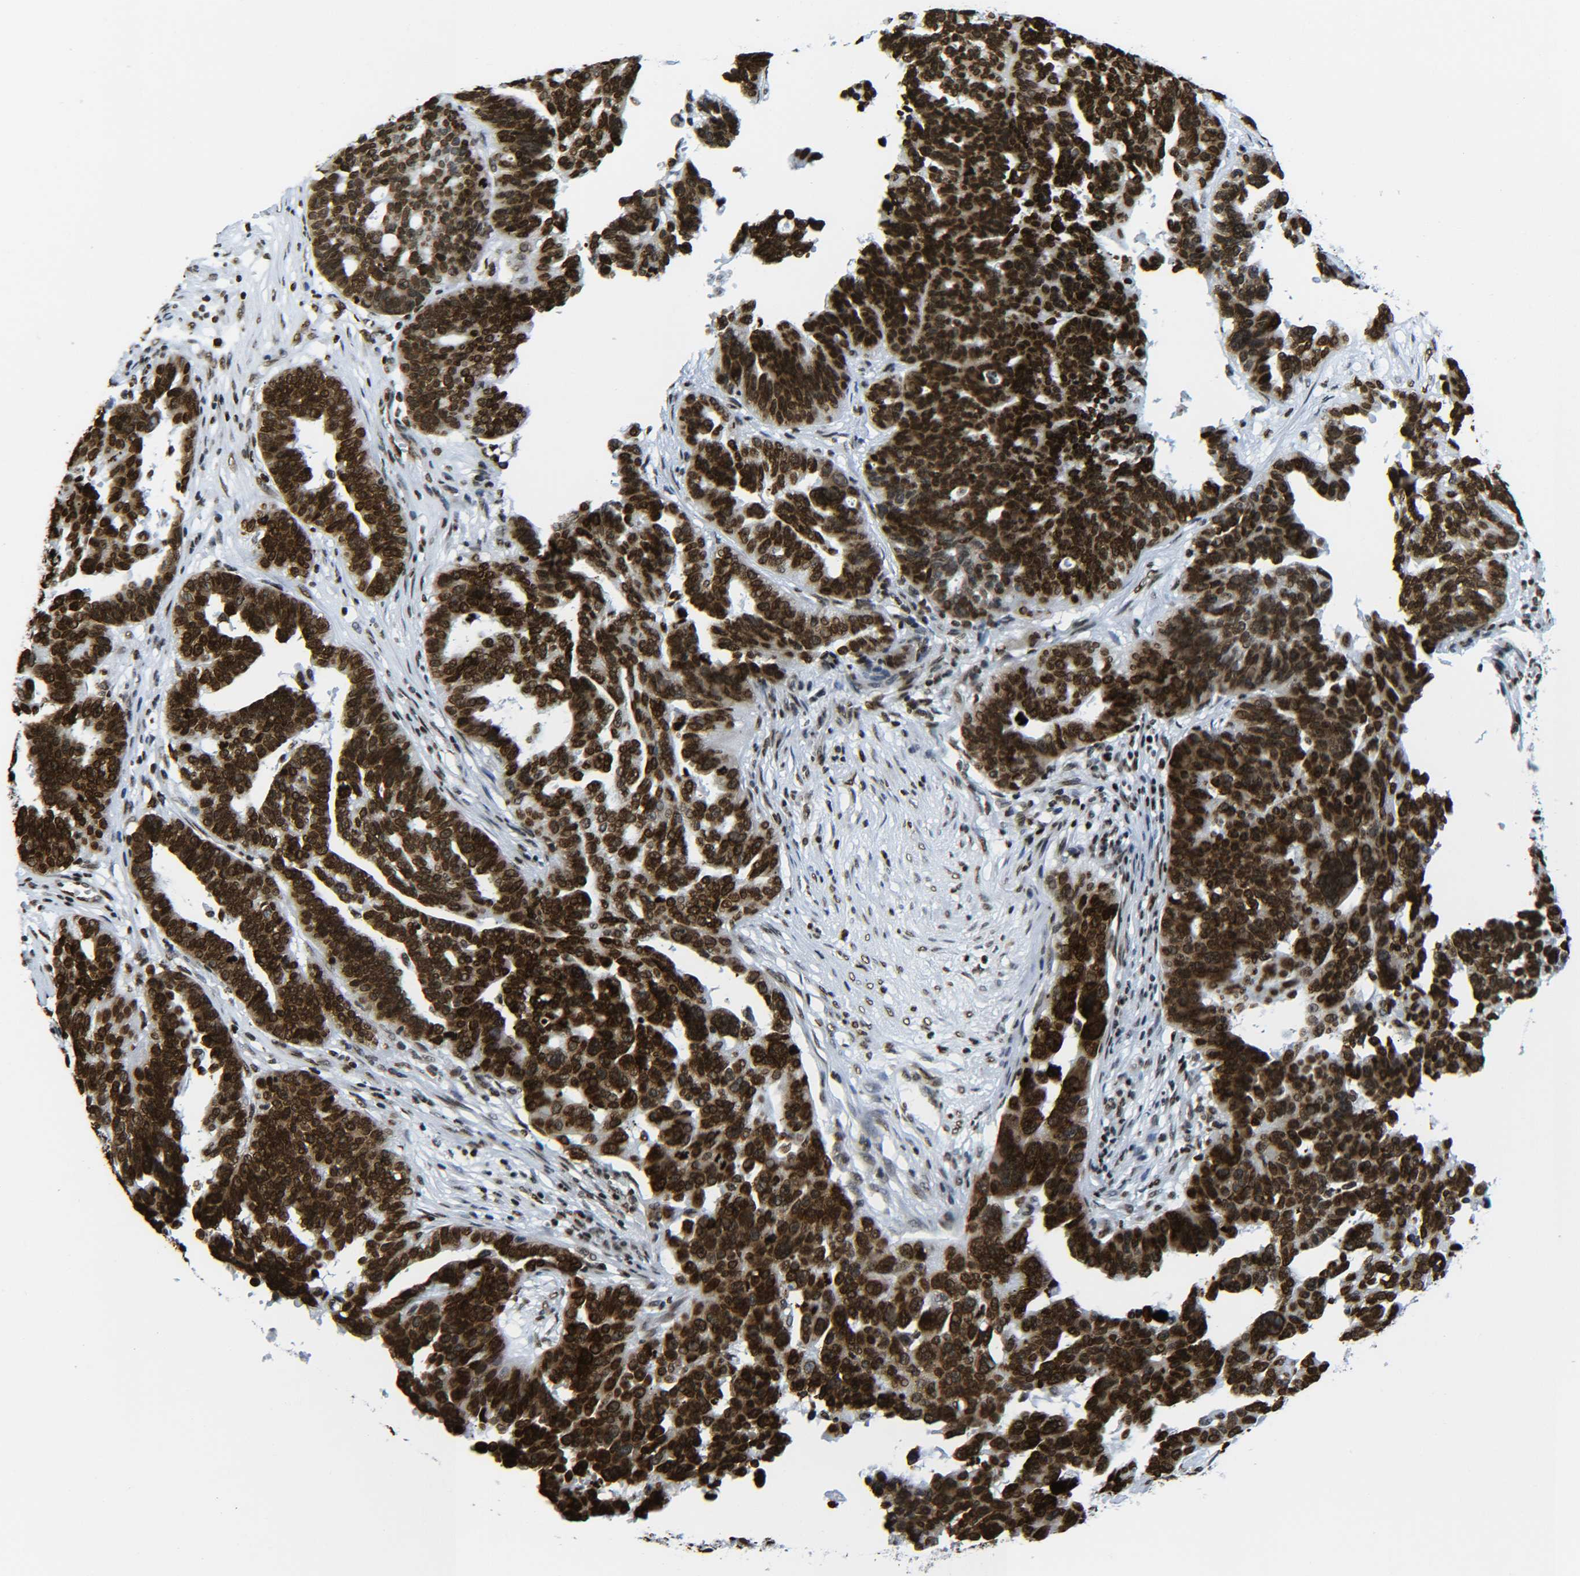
{"staining": {"intensity": "strong", "quantity": ">75%", "location": "nuclear"}, "tissue": "ovarian cancer", "cell_type": "Tumor cells", "image_type": "cancer", "snomed": [{"axis": "morphology", "description": "Cystadenocarcinoma, serous, NOS"}, {"axis": "topography", "description": "Ovary"}], "caption": "Immunohistochemical staining of ovarian cancer (serous cystadenocarcinoma) shows high levels of strong nuclear positivity in about >75% of tumor cells.", "gene": "H2AX", "patient": {"sex": "female", "age": 59}}